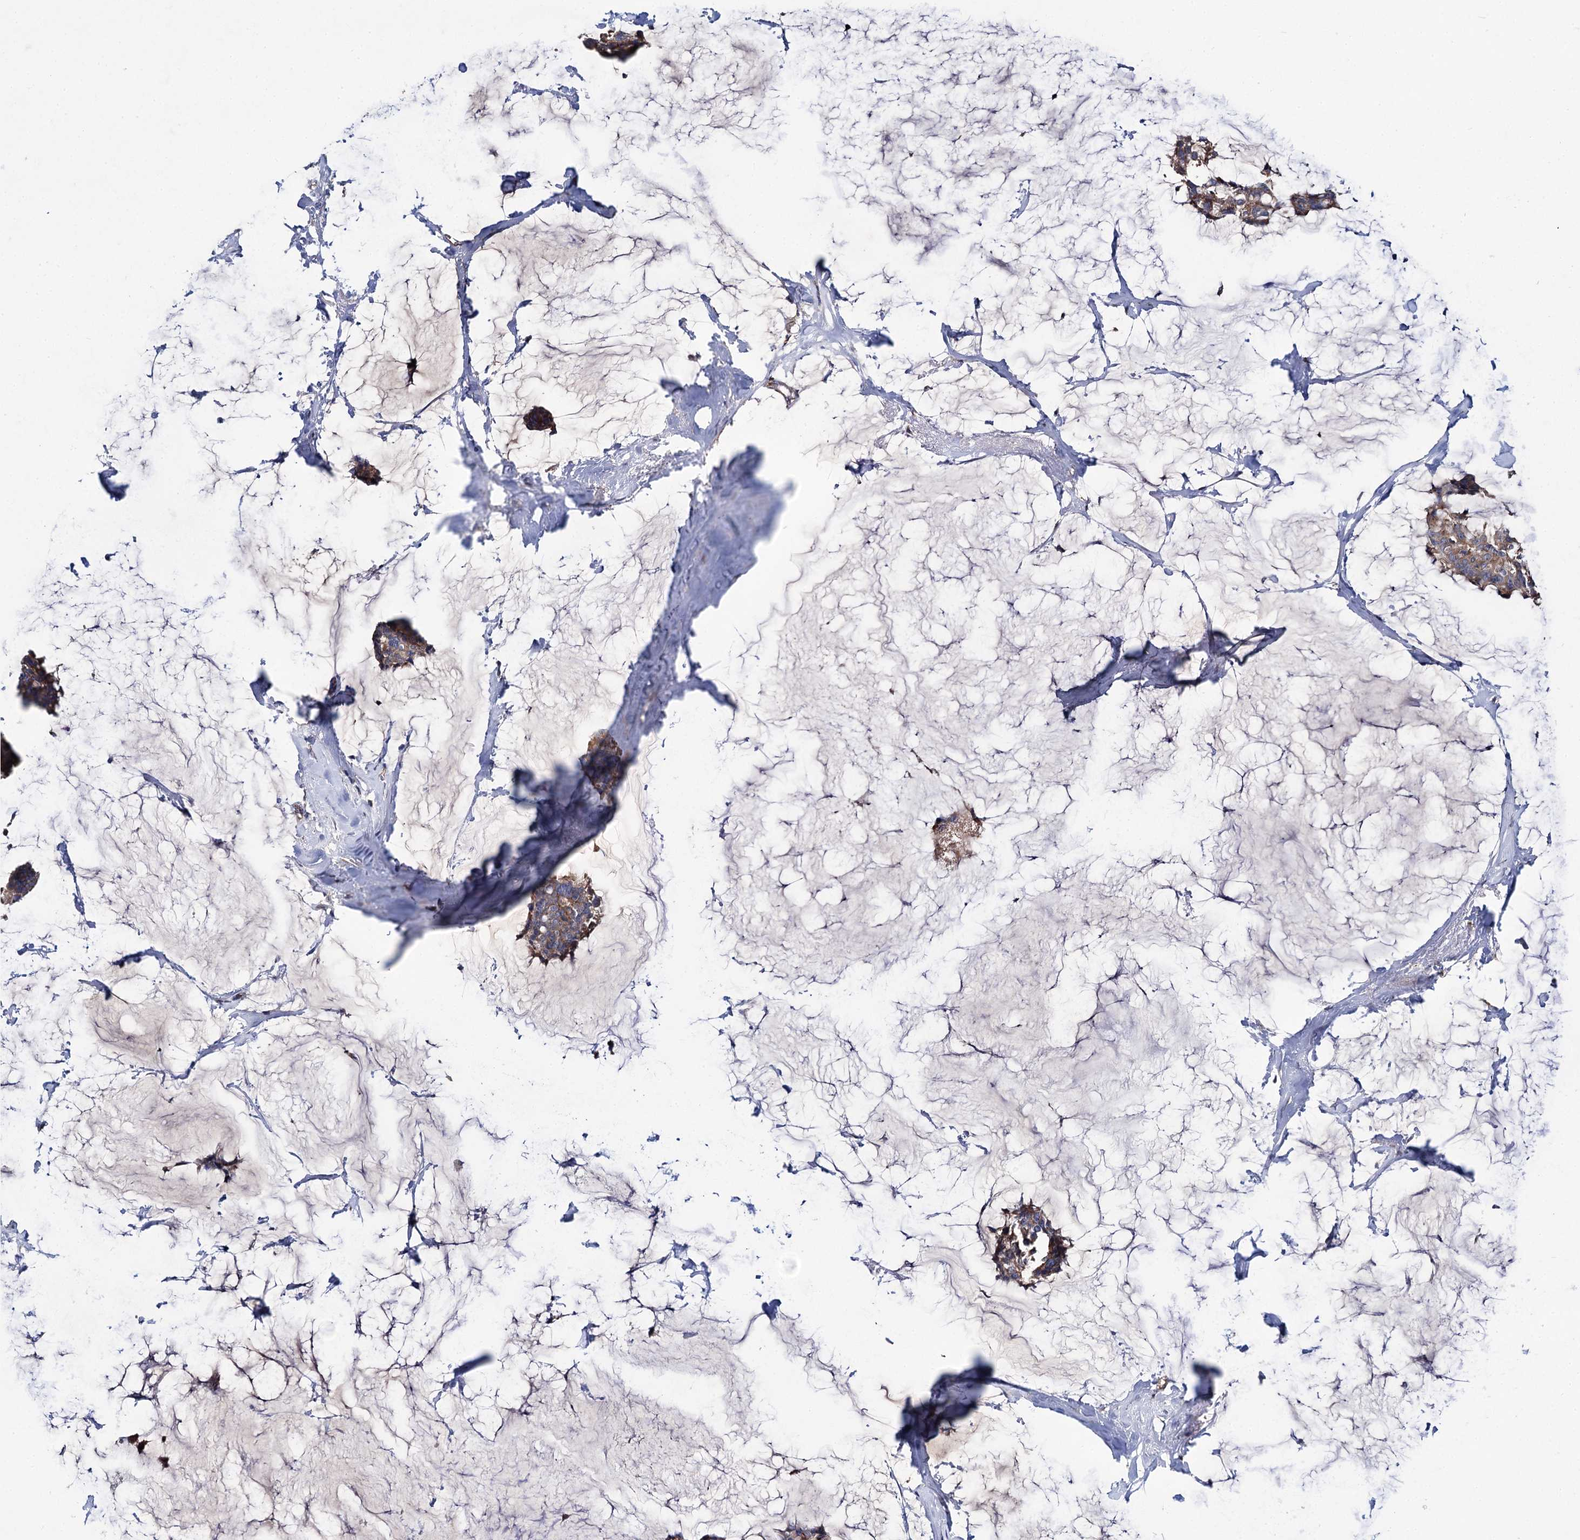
{"staining": {"intensity": "weak", "quantity": ">75%", "location": "cytoplasmic/membranous"}, "tissue": "breast cancer", "cell_type": "Tumor cells", "image_type": "cancer", "snomed": [{"axis": "morphology", "description": "Duct carcinoma"}, {"axis": "topography", "description": "Breast"}], "caption": "Protein expression analysis of human breast cancer reveals weak cytoplasmic/membranous expression in about >75% of tumor cells. Nuclei are stained in blue.", "gene": "CLPB", "patient": {"sex": "female", "age": 93}}